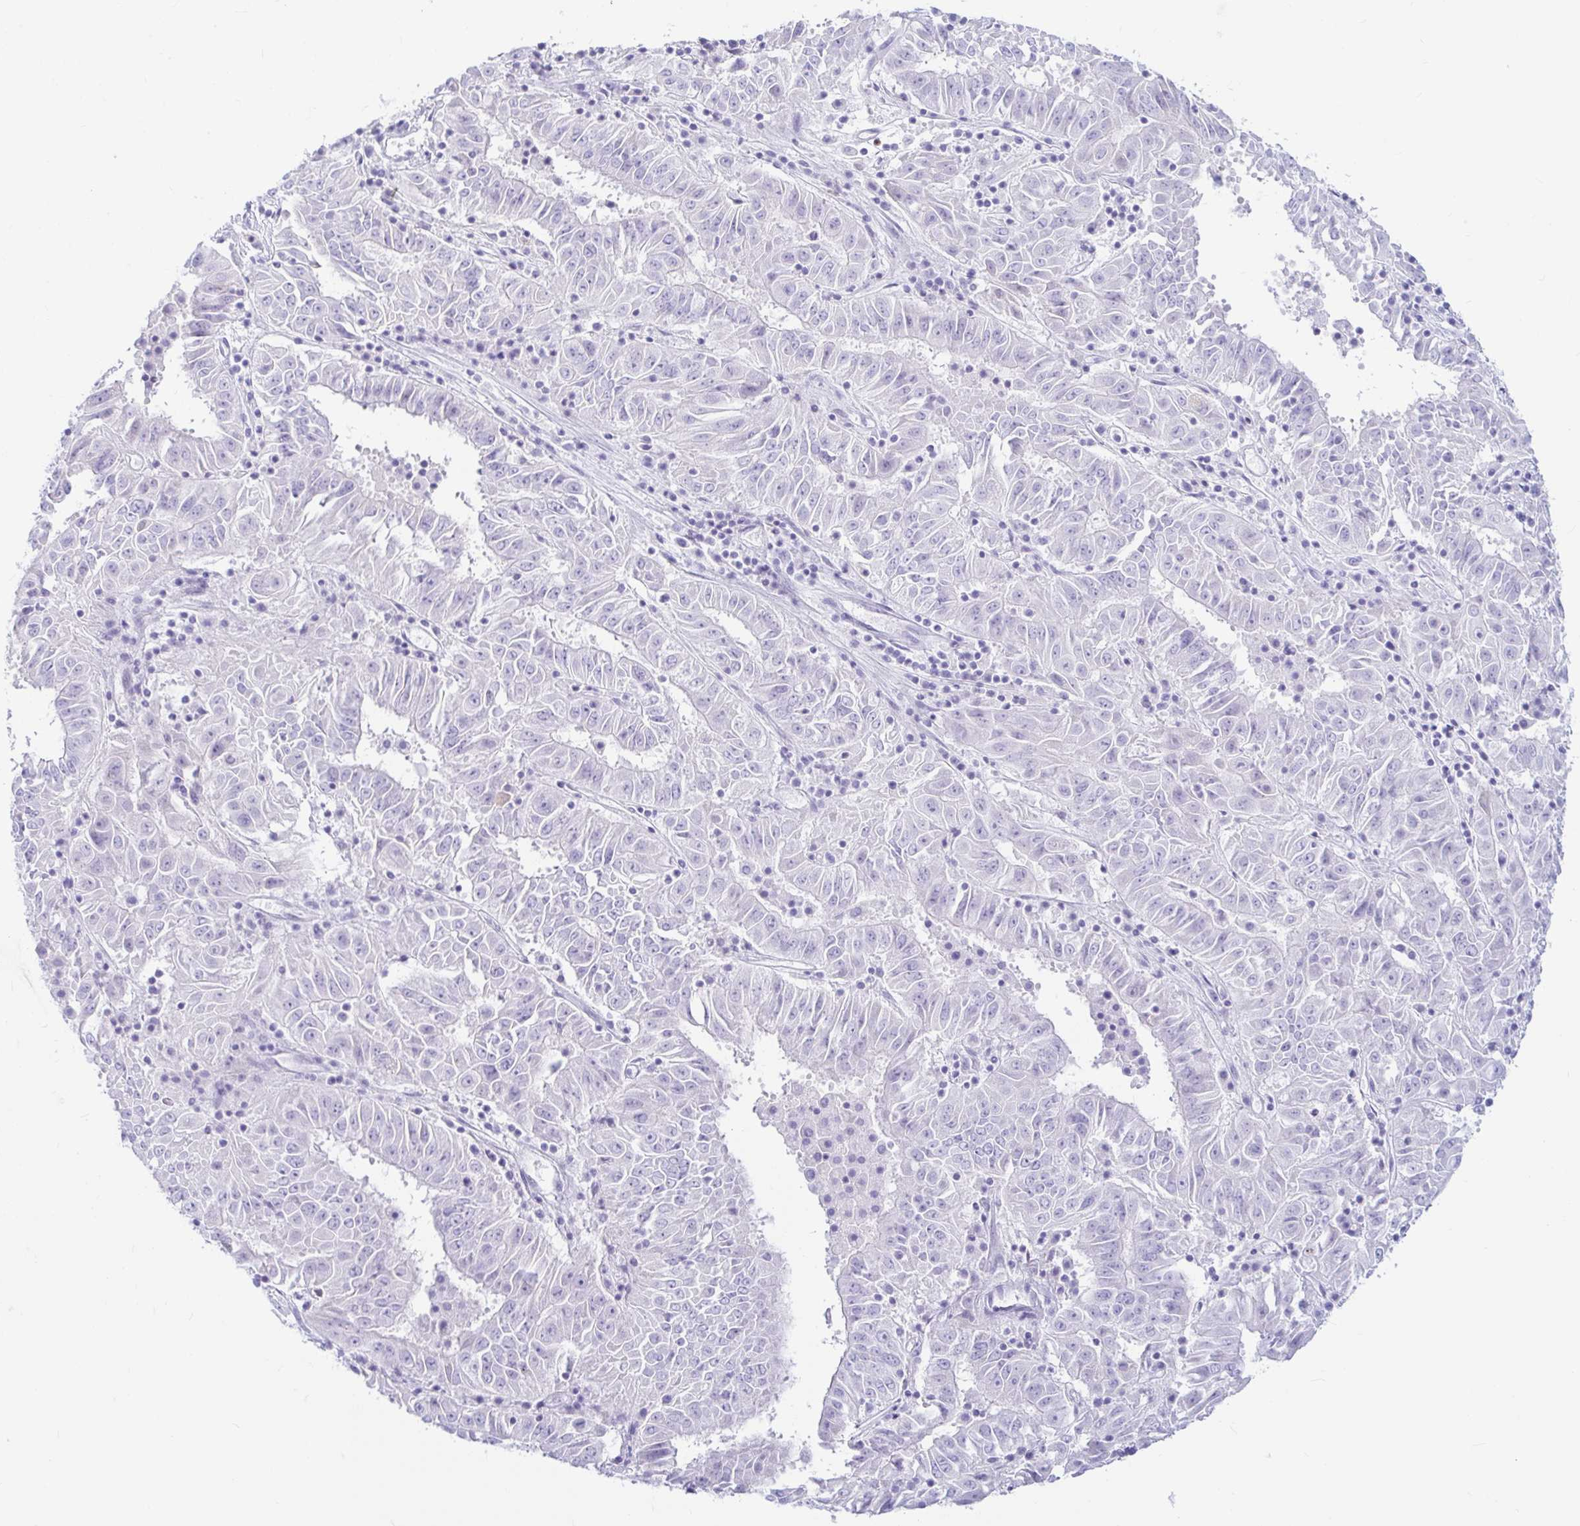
{"staining": {"intensity": "negative", "quantity": "none", "location": "none"}, "tissue": "pancreatic cancer", "cell_type": "Tumor cells", "image_type": "cancer", "snomed": [{"axis": "morphology", "description": "Adenocarcinoma, NOS"}, {"axis": "topography", "description": "Pancreas"}], "caption": "This micrograph is of pancreatic cancer stained with IHC to label a protein in brown with the nuclei are counter-stained blue. There is no staining in tumor cells.", "gene": "ERICH6", "patient": {"sex": "male", "age": 63}}